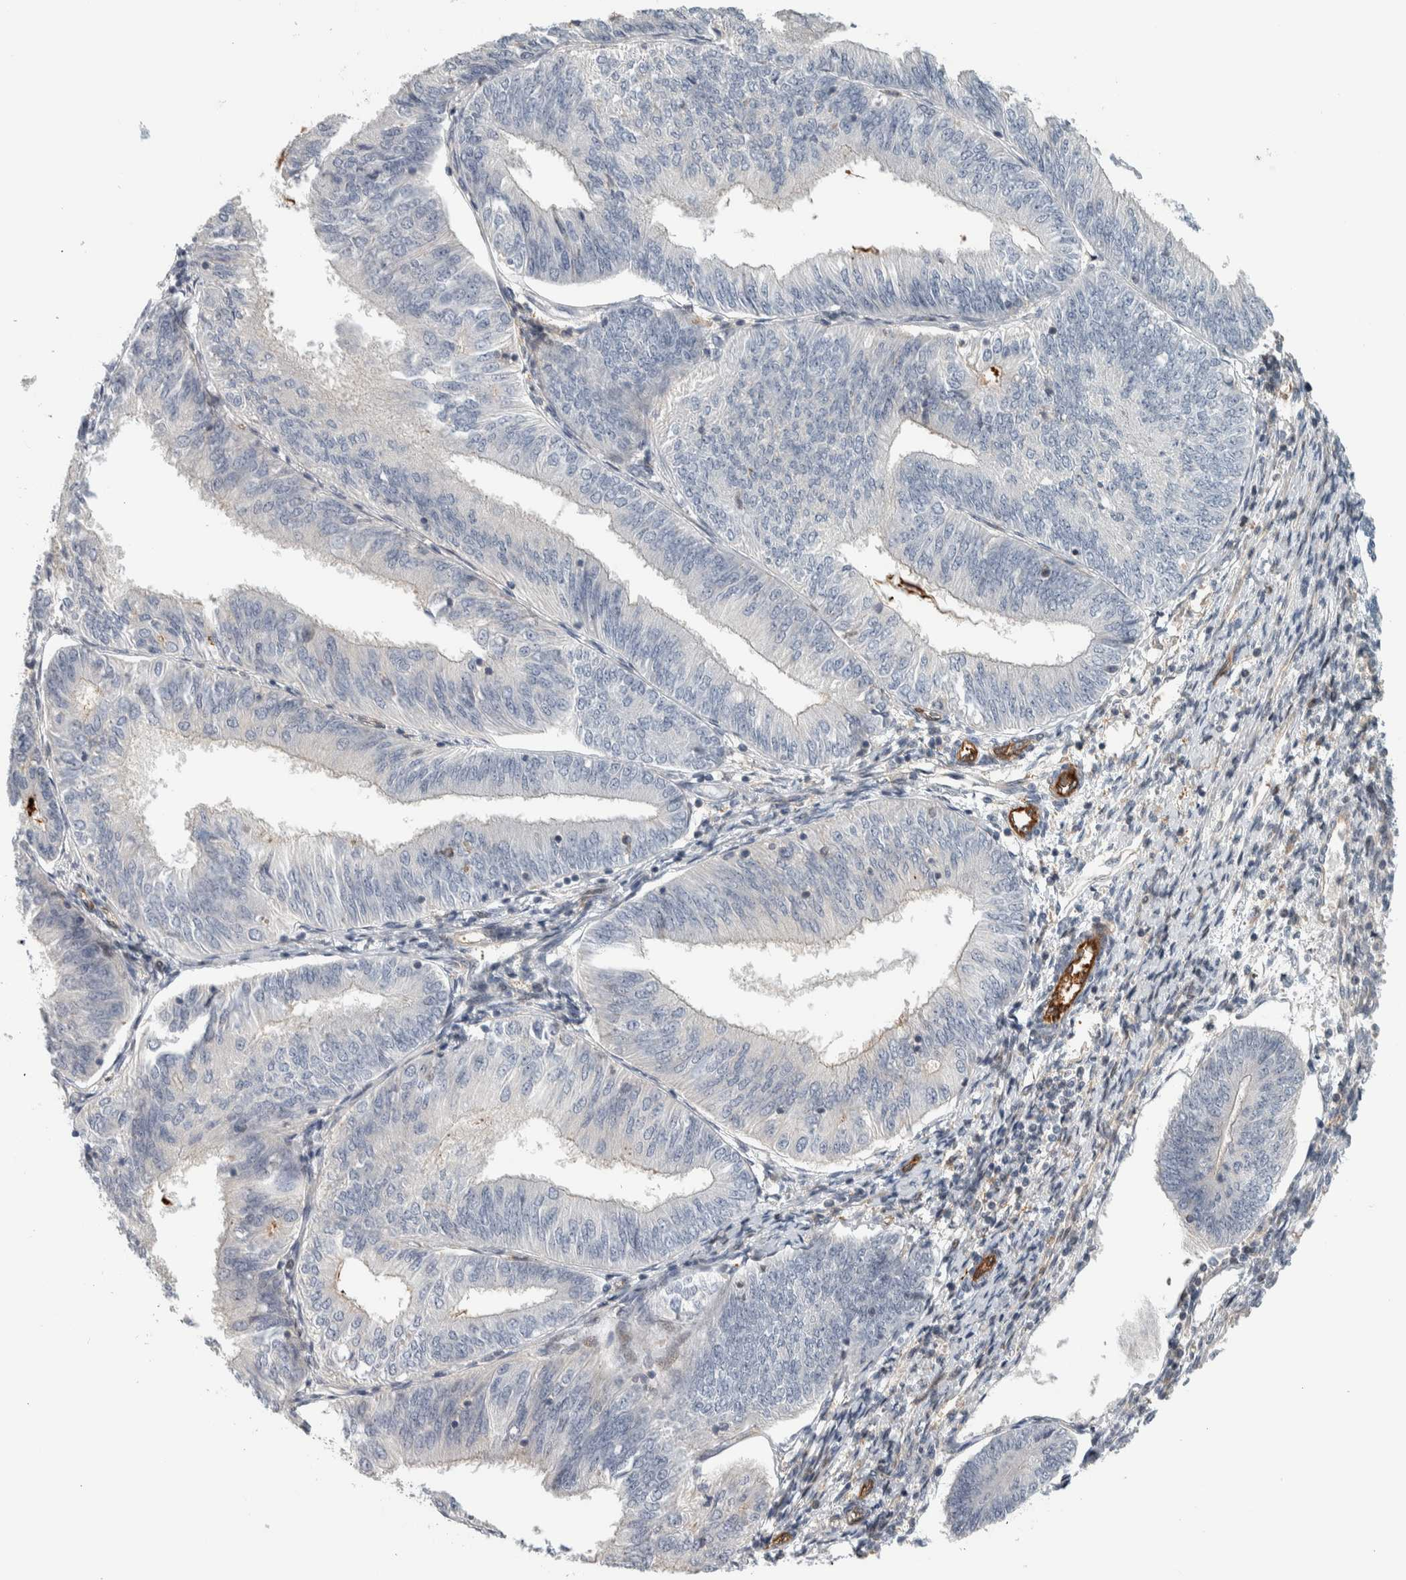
{"staining": {"intensity": "negative", "quantity": "none", "location": "none"}, "tissue": "endometrial cancer", "cell_type": "Tumor cells", "image_type": "cancer", "snomed": [{"axis": "morphology", "description": "Adenocarcinoma, NOS"}, {"axis": "topography", "description": "Endometrium"}], "caption": "Human endometrial cancer stained for a protein using IHC exhibits no positivity in tumor cells.", "gene": "MSL1", "patient": {"sex": "female", "age": 58}}